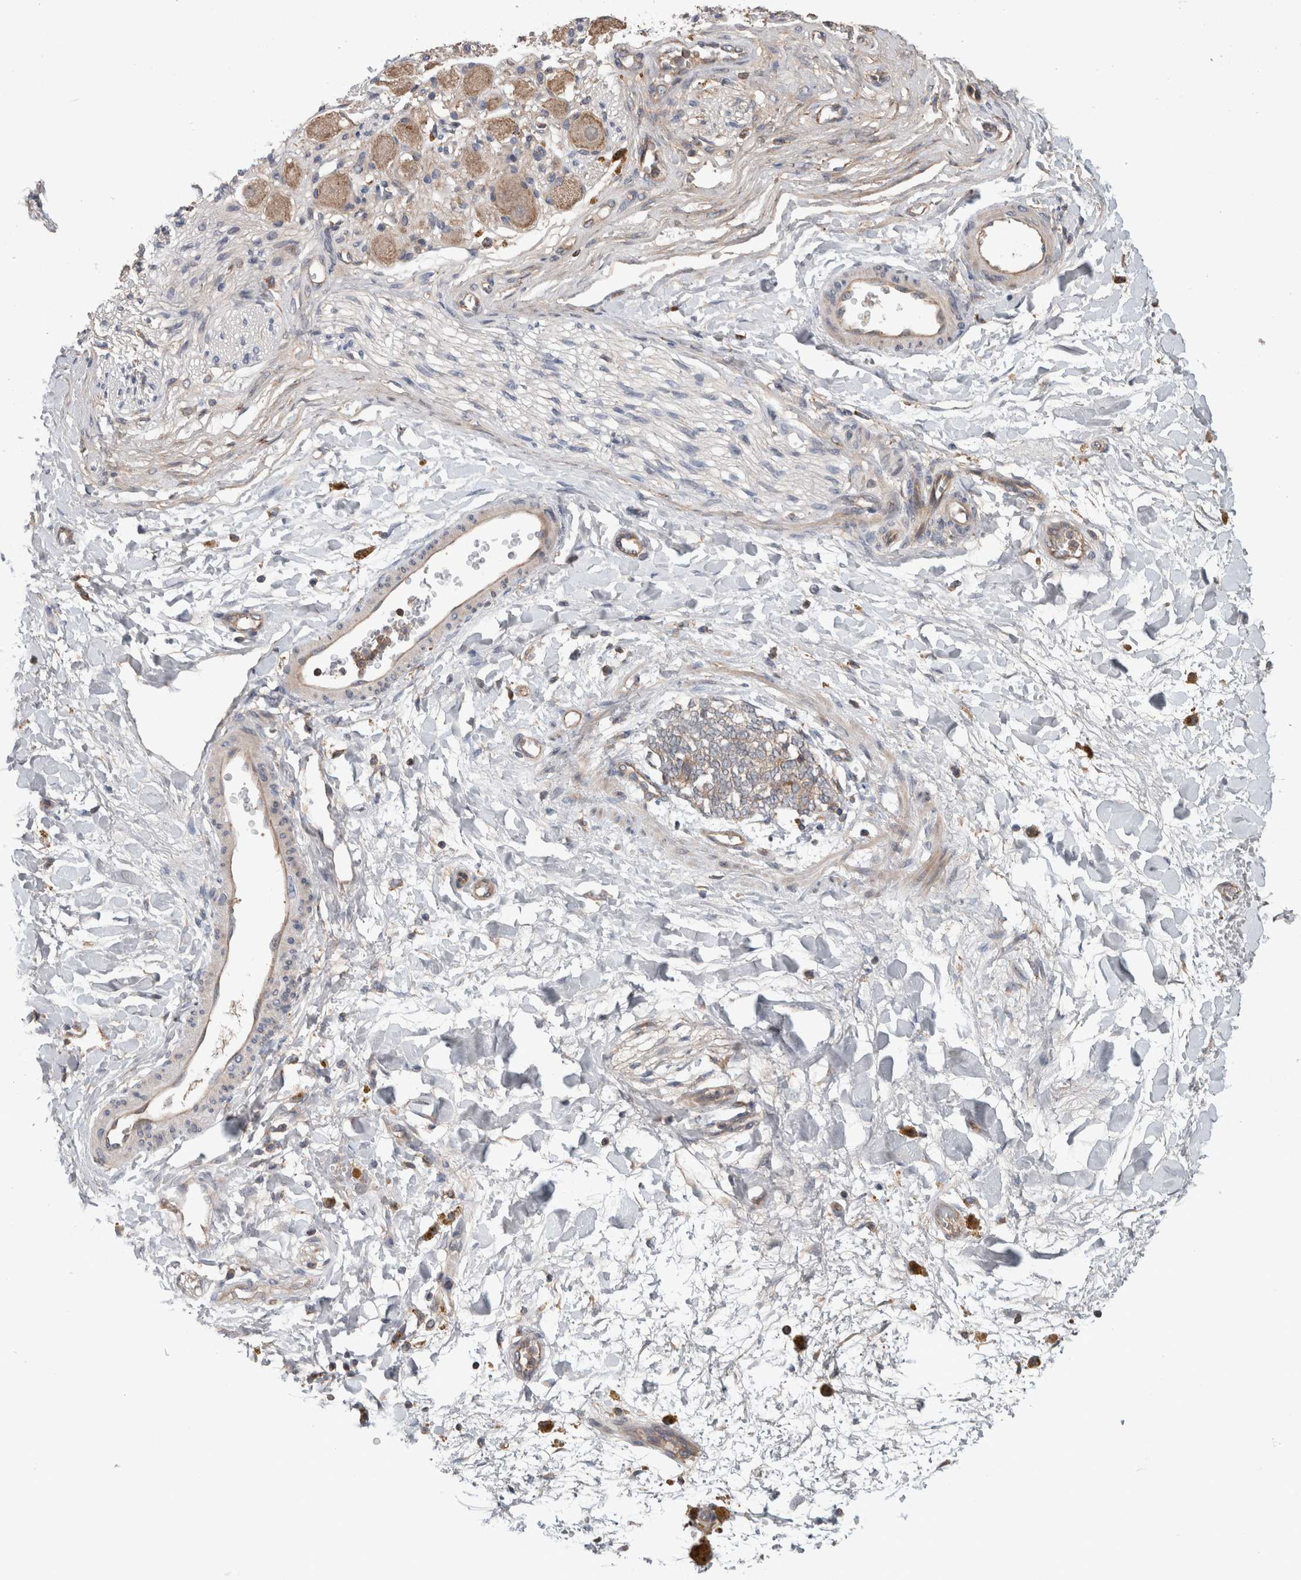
{"staining": {"intensity": "negative", "quantity": "none", "location": "none"}, "tissue": "adipose tissue", "cell_type": "Adipocytes", "image_type": "normal", "snomed": [{"axis": "morphology", "description": "Normal tissue, NOS"}, {"axis": "topography", "description": "Kidney"}, {"axis": "topography", "description": "Peripheral nerve tissue"}], "caption": "Protein analysis of benign adipose tissue exhibits no significant positivity in adipocytes. (DAB immunohistochemistry (IHC), high magnification).", "gene": "TARBP1", "patient": {"sex": "male", "age": 7}}